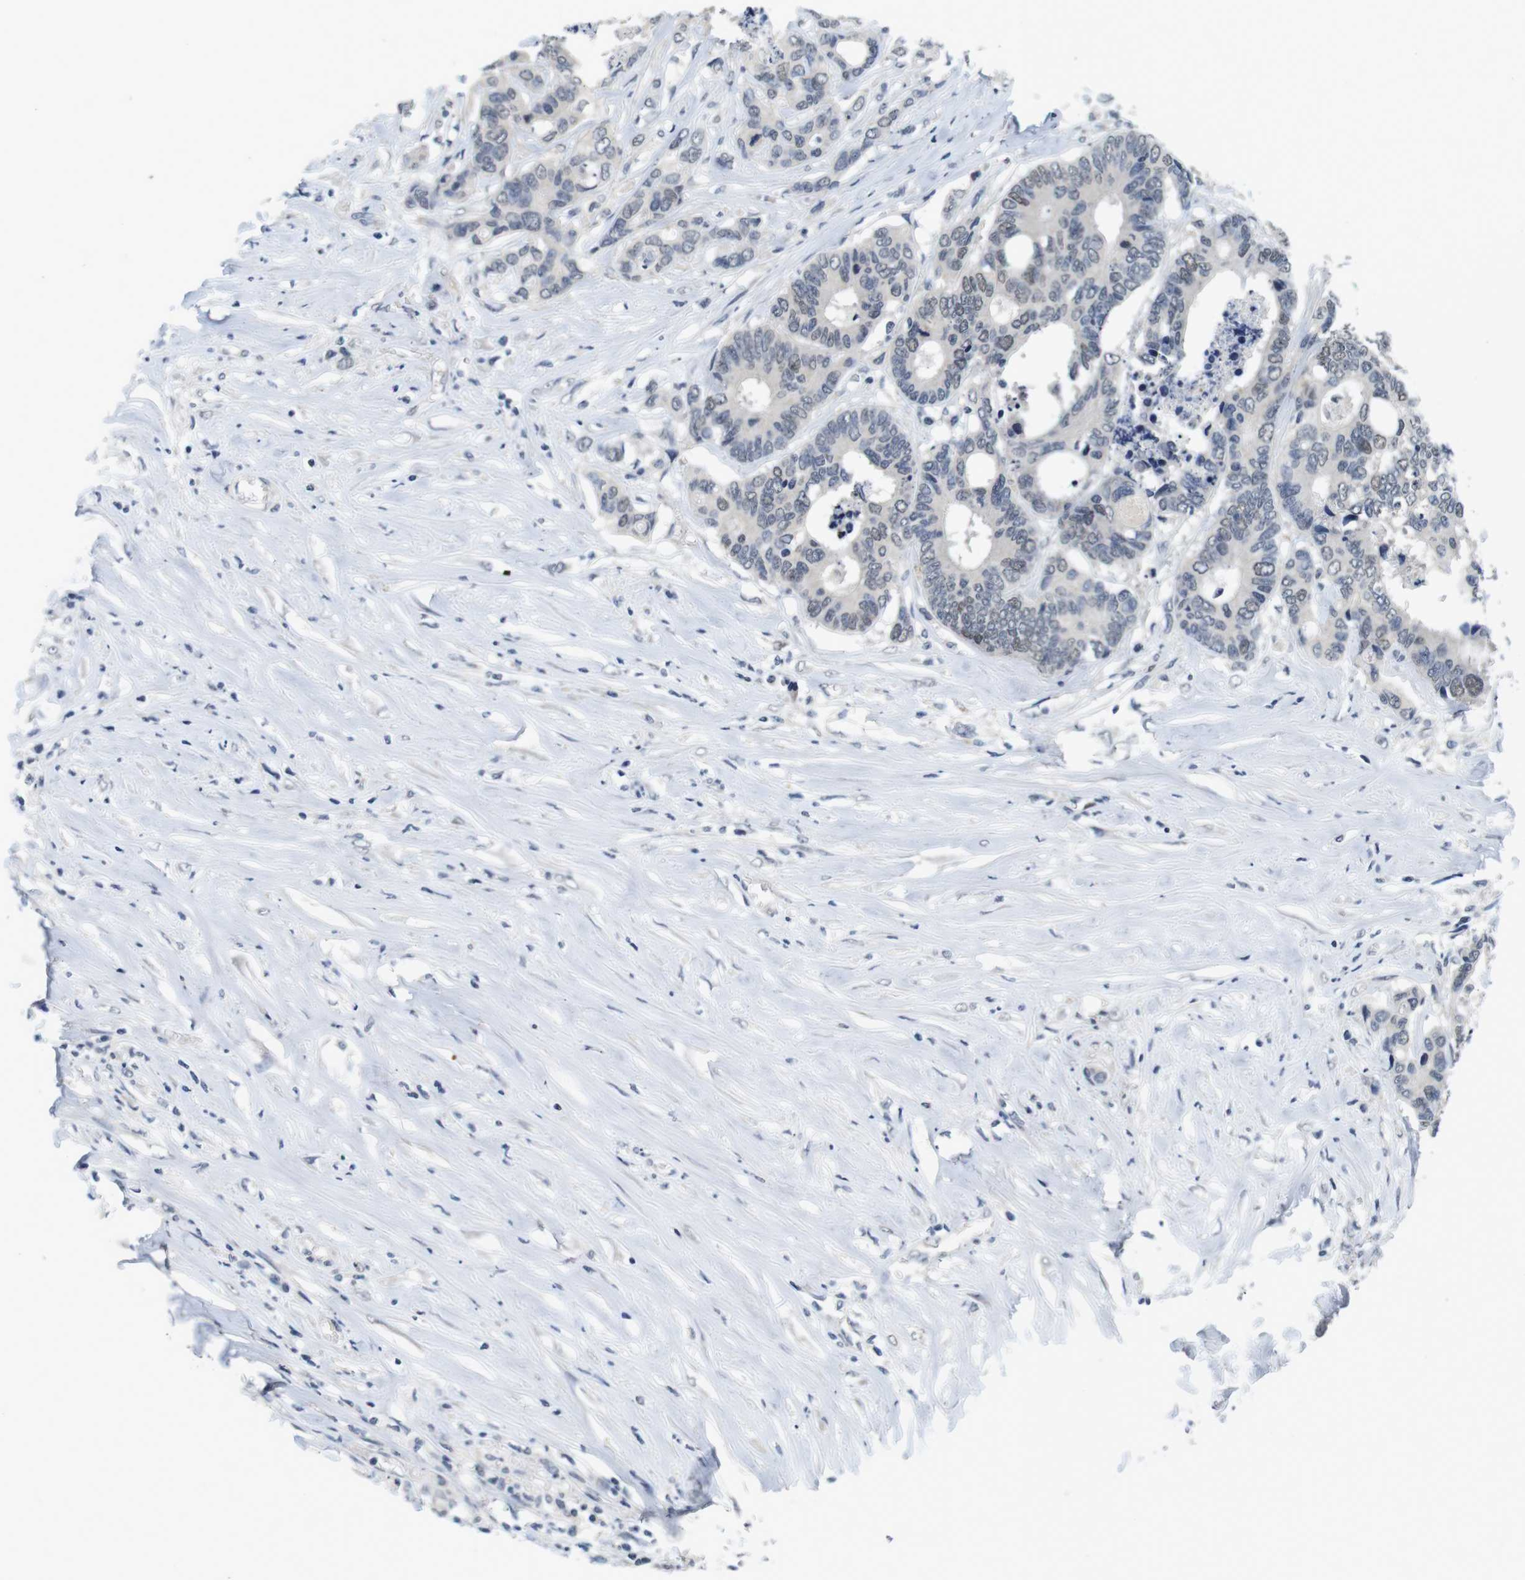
{"staining": {"intensity": "moderate", "quantity": "<25%", "location": "nuclear"}, "tissue": "colorectal cancer", "cell_type": "Tumor cells", "image_type": "cancer", "snomed": [{"axis": "morphology", "description": "Adenocarcinoma, NOS"}, {"axis": "topography", "description": "Rectum"}], "caption": "About <25% of tumor cells in human colorectal cancer (adenocarcinoma) display moderate nuclear protein expression as visualized by brown immunohistochemical staining.", "gene": "SKP2", "patient": {"sex": "male", "age": 55}}